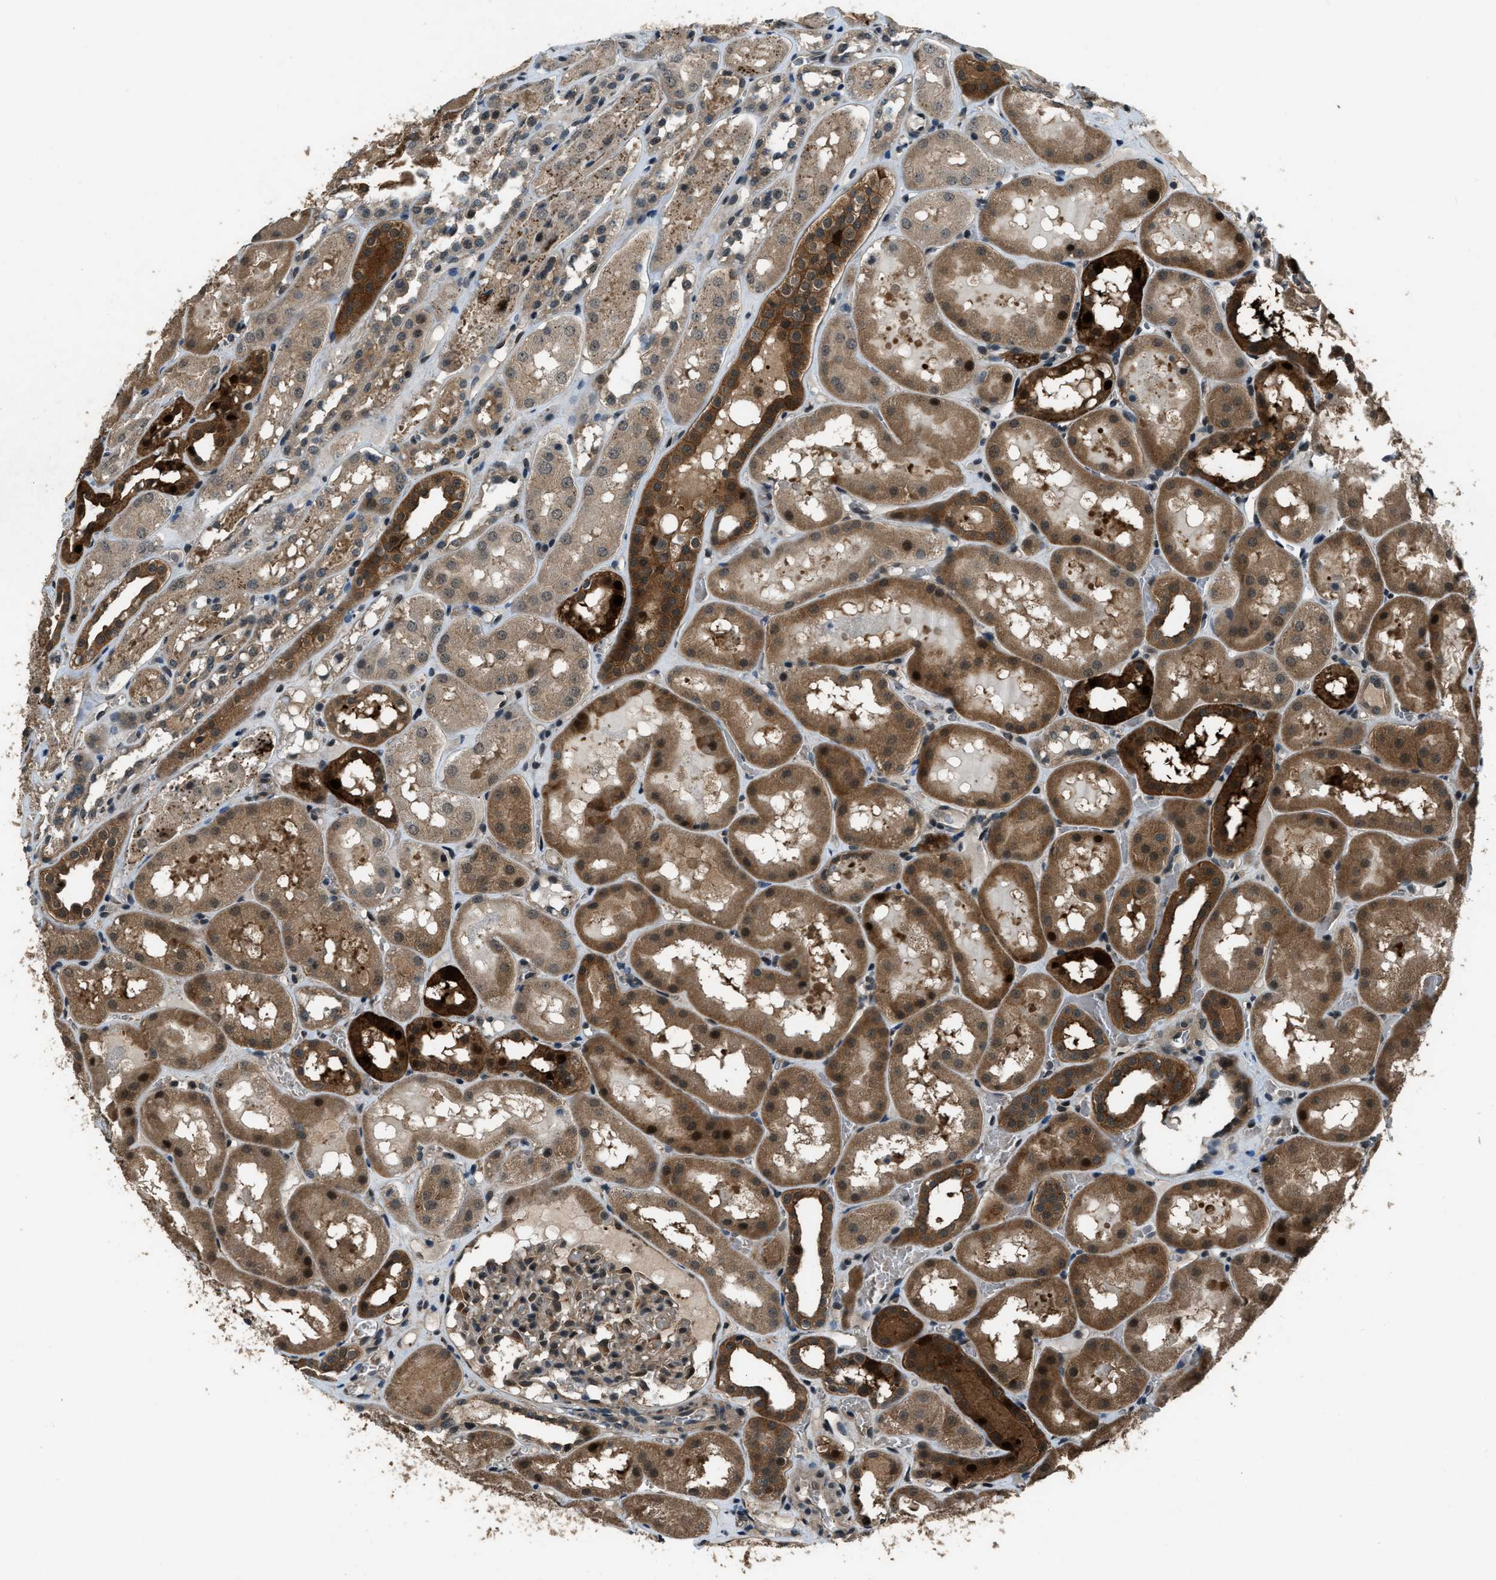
{"staining": {"intensity": "moderate", "quantity": "25%-75%", "location": "cytoplasmic/membranous,nuclear"}, "tissue": "kidney", "cell_type": "Cells in glomeruli", "image_type": "normal", "snomed": [{"axis": "morphology", "description": "Normal tissue, NOS"}, {"axis": "topography", "description": "Kidney"}, {"axis": "topography", "description": "Urinary bladder"}], "caption": "High-magnification brightfield microscopy of benign kidney stained with DAB (brown) and counterstained with hematoxylin (blue). cells in glomeruli exhibit moderate cytoplasmic/membranous,nuclear expression is appreciated in about25%-75% of cells.", "gene": "NUDCD3", "patient": {"sex": "male", "age": 16}}